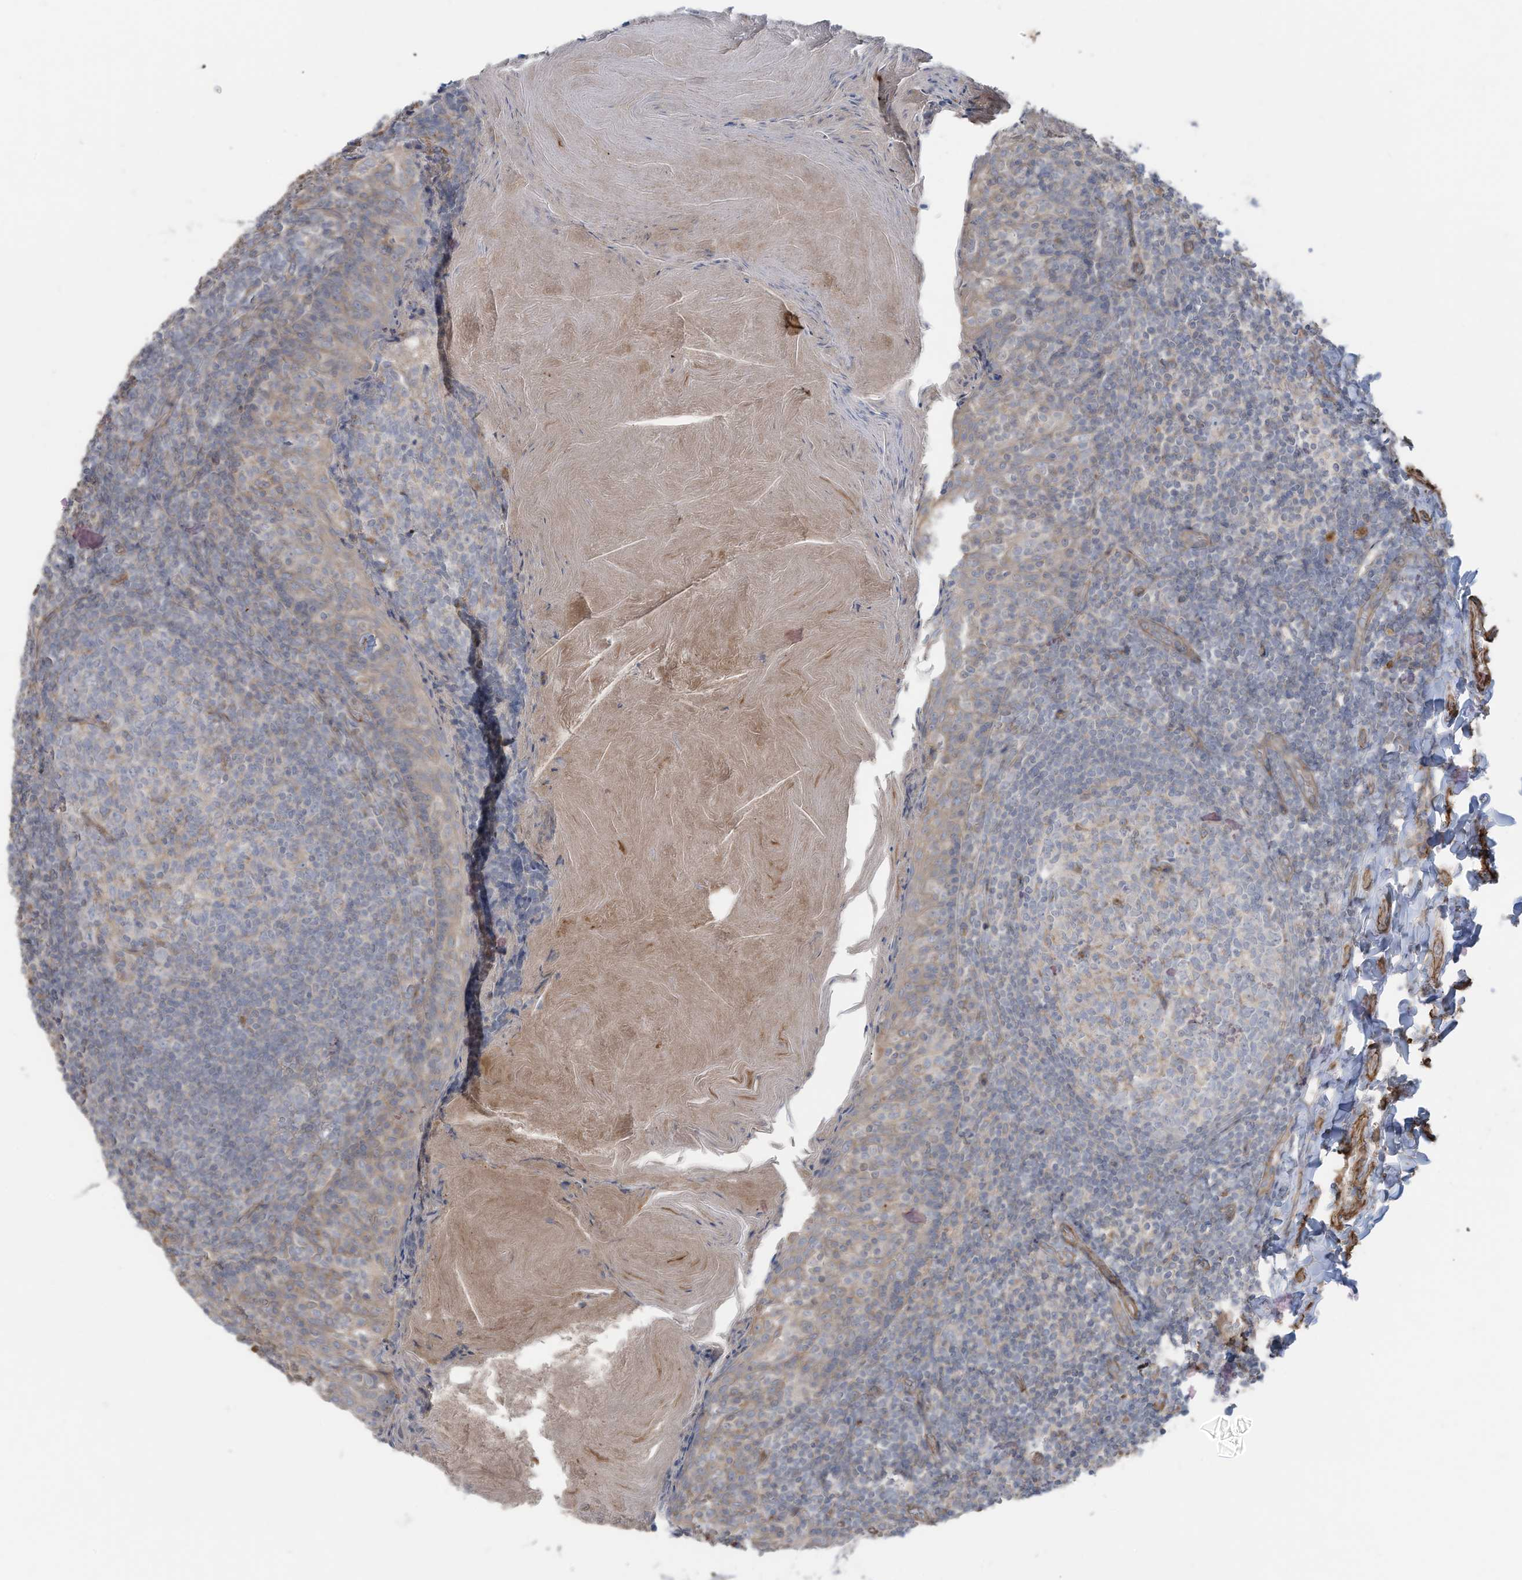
{"staining": {"intensity": "negative", "quantity": "none", "location": "none"}, "tissue": "tonsil", "cell_type": "Germinal center cells", "image_type": "normal", "snomed": [{"axis": "morphology", "description": "Normal tissue, NOS"}, {"axis": "topography", "description": "Tonsil"}], "caption": "This is an IHC photomicrograph of normal human tonsil. There is no staining in germinal center cells.", "gene": "SLC17A7", "patient": {"sex": "female", "age": 19}}